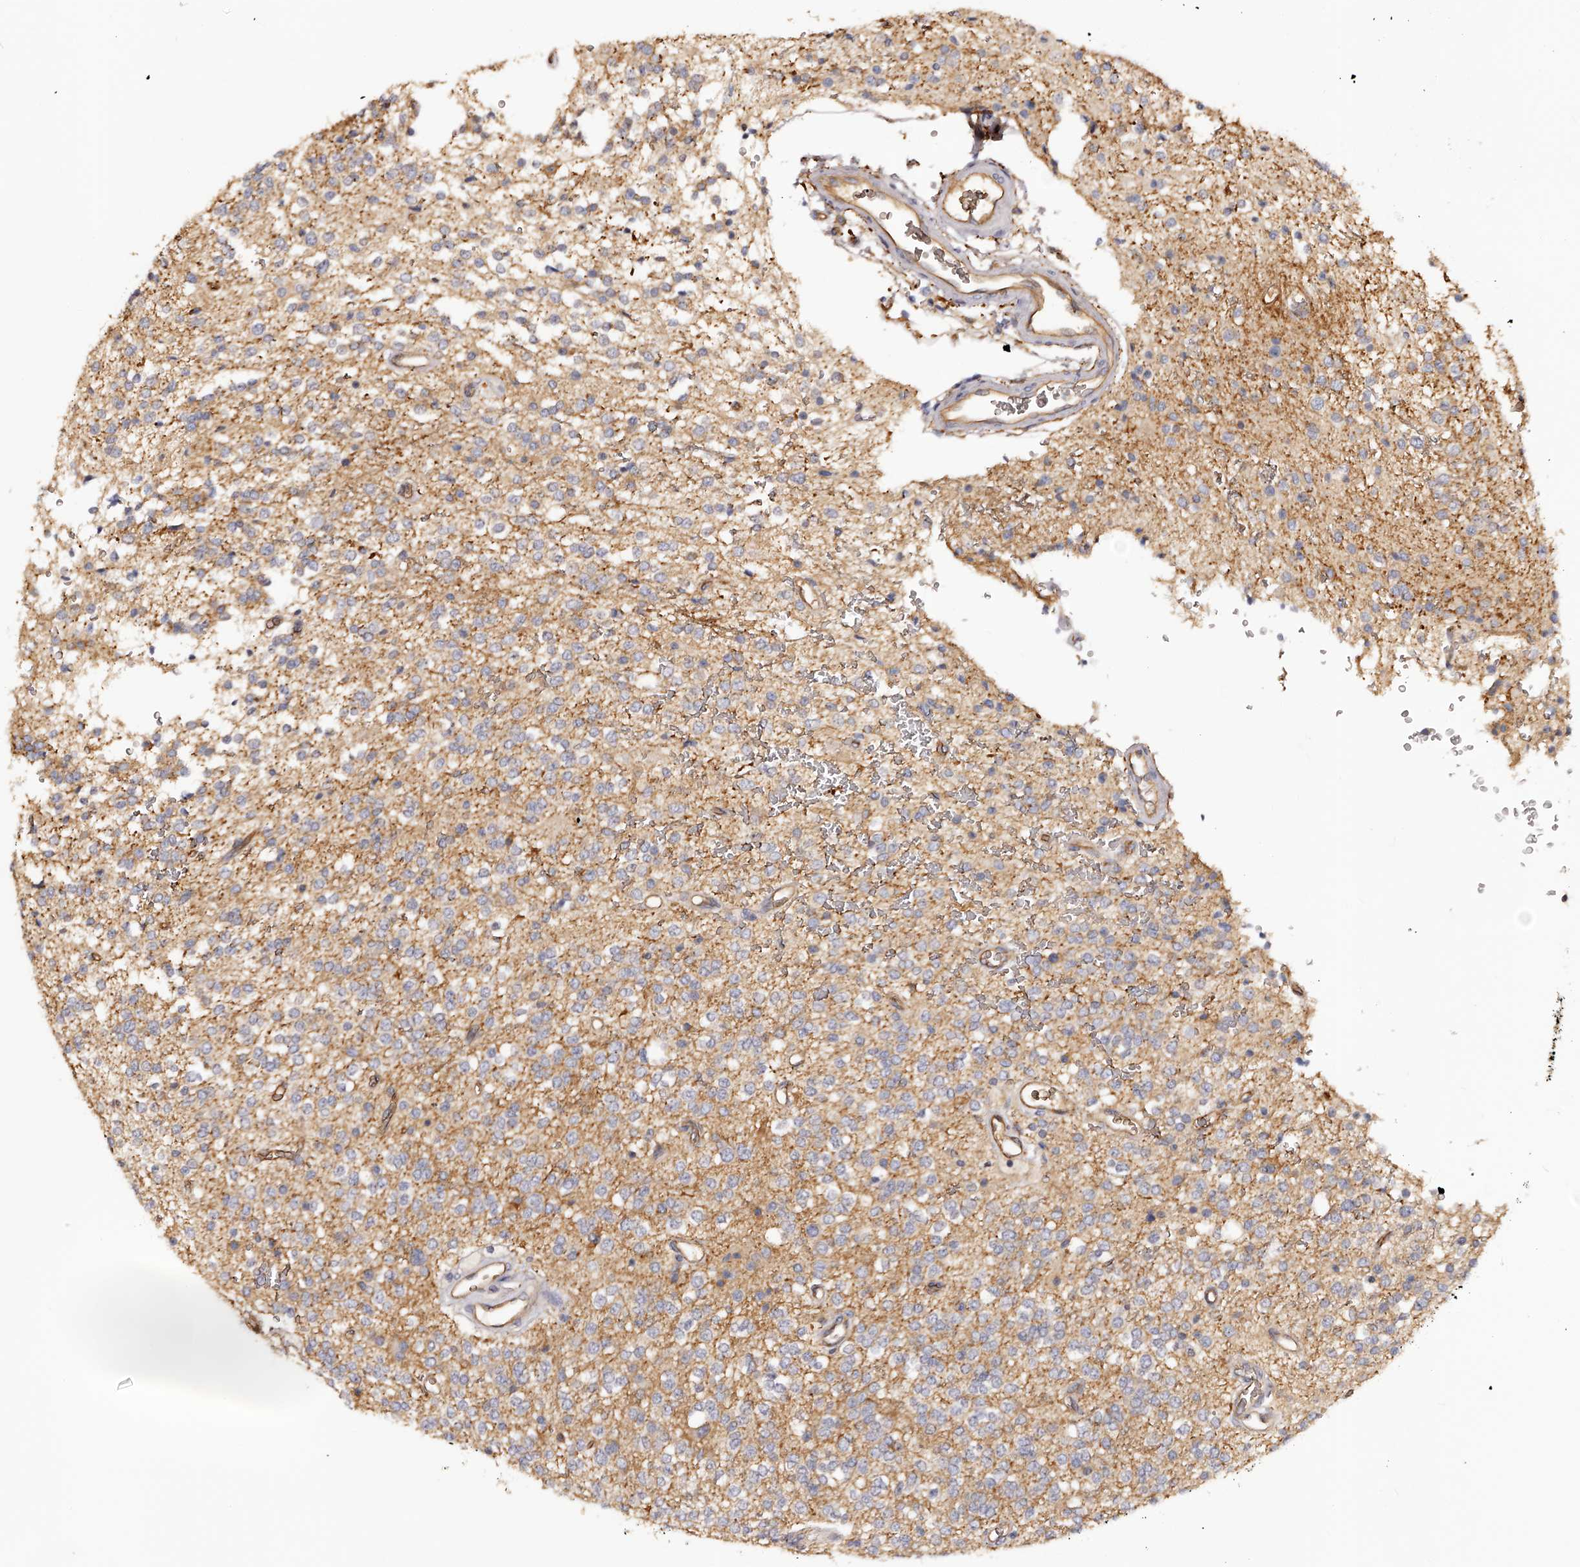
{"staining": {"intensity": "negative", "quantity": "none", "location": "none"}, "tissue": "glioma", "cell_type": "Tumor cells", "image_type": "cancer", "snomed": [{"axis": "morphology", "description": "Glioma, malignant, High grade"}, {"axis": "topography", "description": "Brain"}], "caption": "IHC histopathology image of human malignant glioma (high-grade) stained for a protein (brown), which shows no expression in tumor cells.", "gene": "LTV1", "patient": {"sex": "male", "age": 34}}